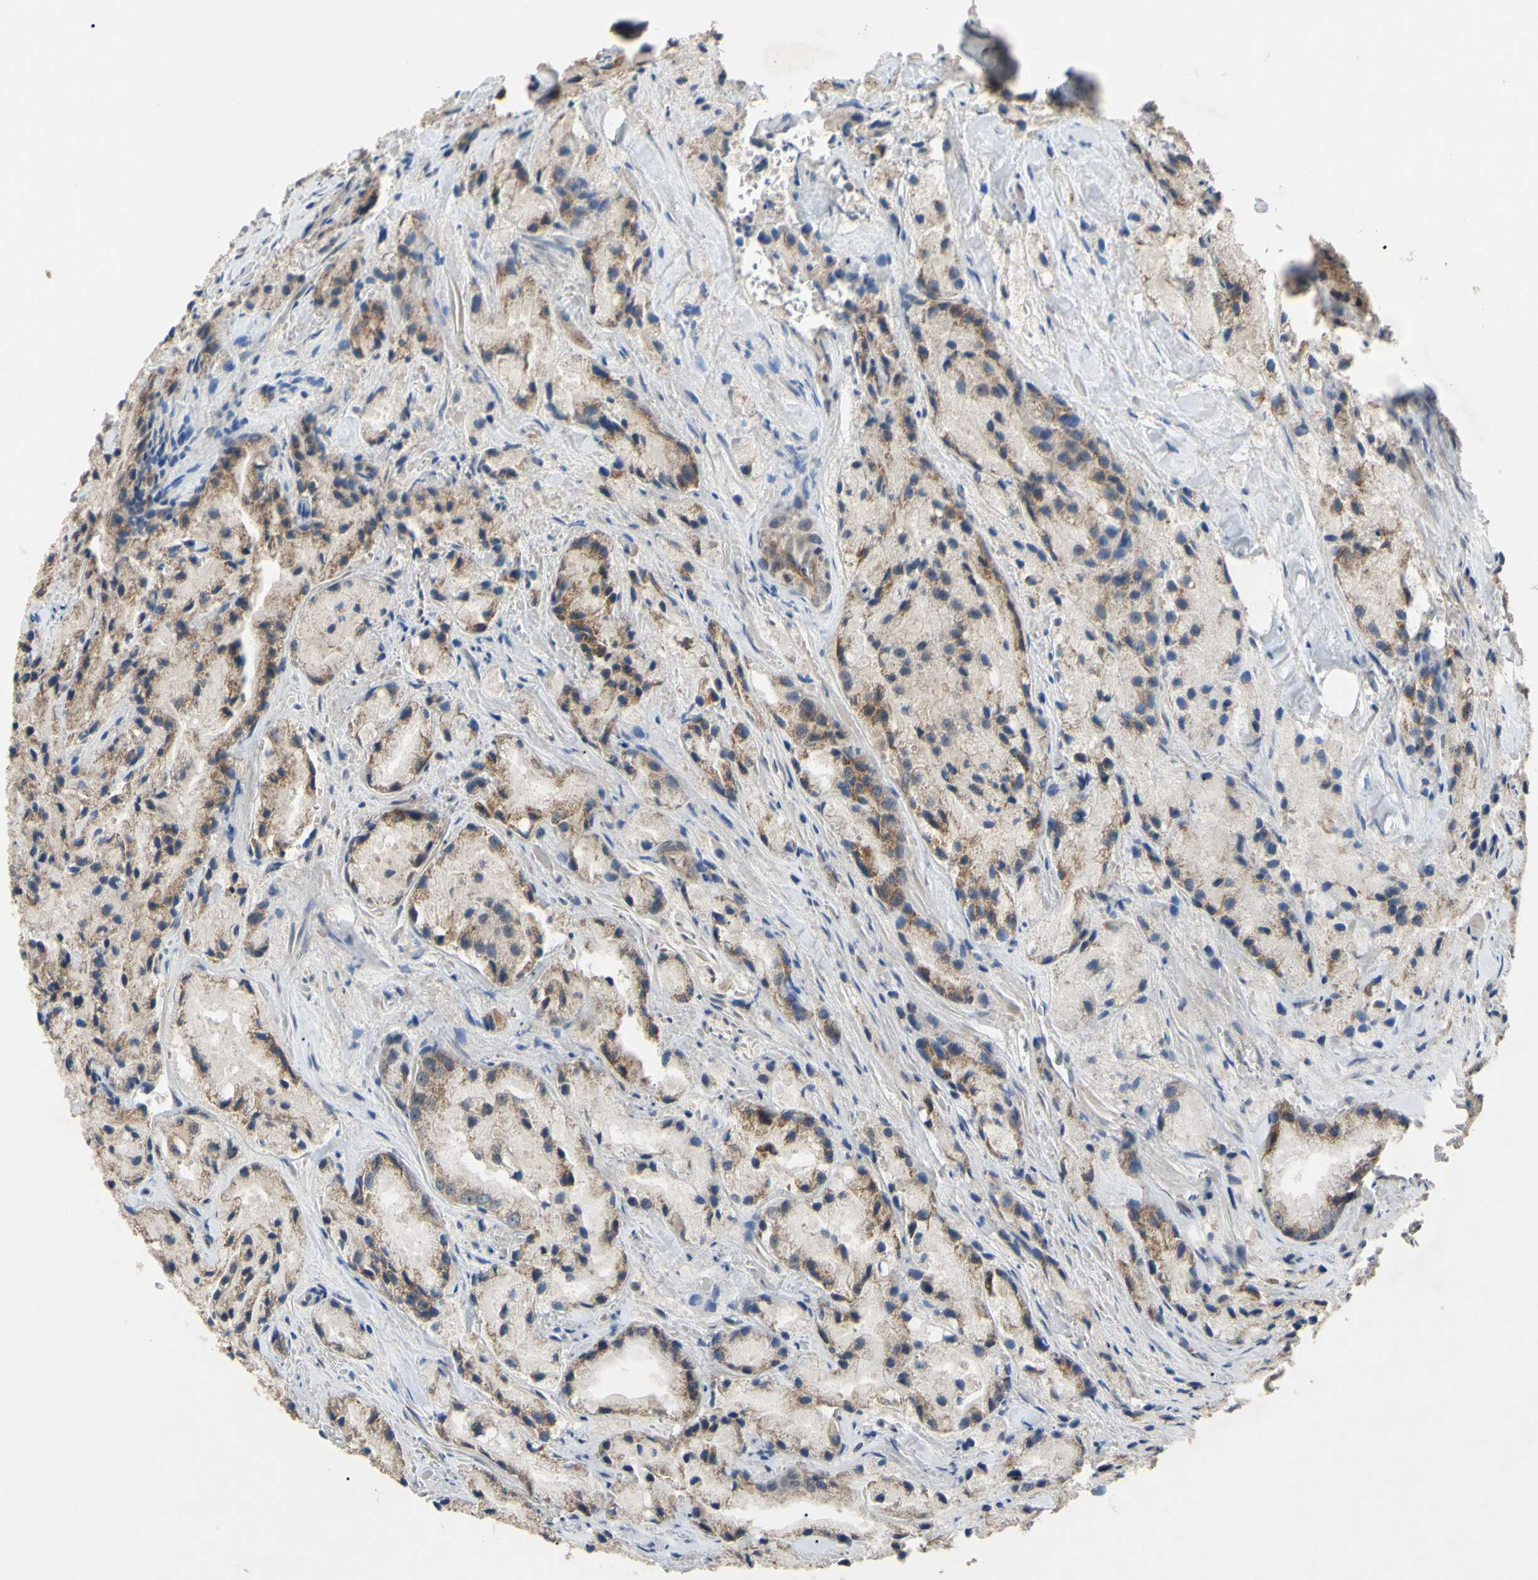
{"staining": {"intensity": "weak", "quantity": ">75%", "location": "cytoplasmic/membranous"}, "tissue": "prostate cancer", "cell_type": "Tumor cells", "image_type": "cancer", "snomed": [{"axis": "morphology", "description": "Adenocarcinoma, Low grade"}, {"axis": "topography", "description": "Prostate"}], "caption": "Immunohistochemistry (IHC) micrograph of low-grade adenocarcinoma (prostate) stained for a protein (brown), which shows low levels of weak cytoplasmic/membranous positivity in approximately >75% of tumor cells.", "gene": "CD164", "patient": {"sex": "male", "age": 64}}